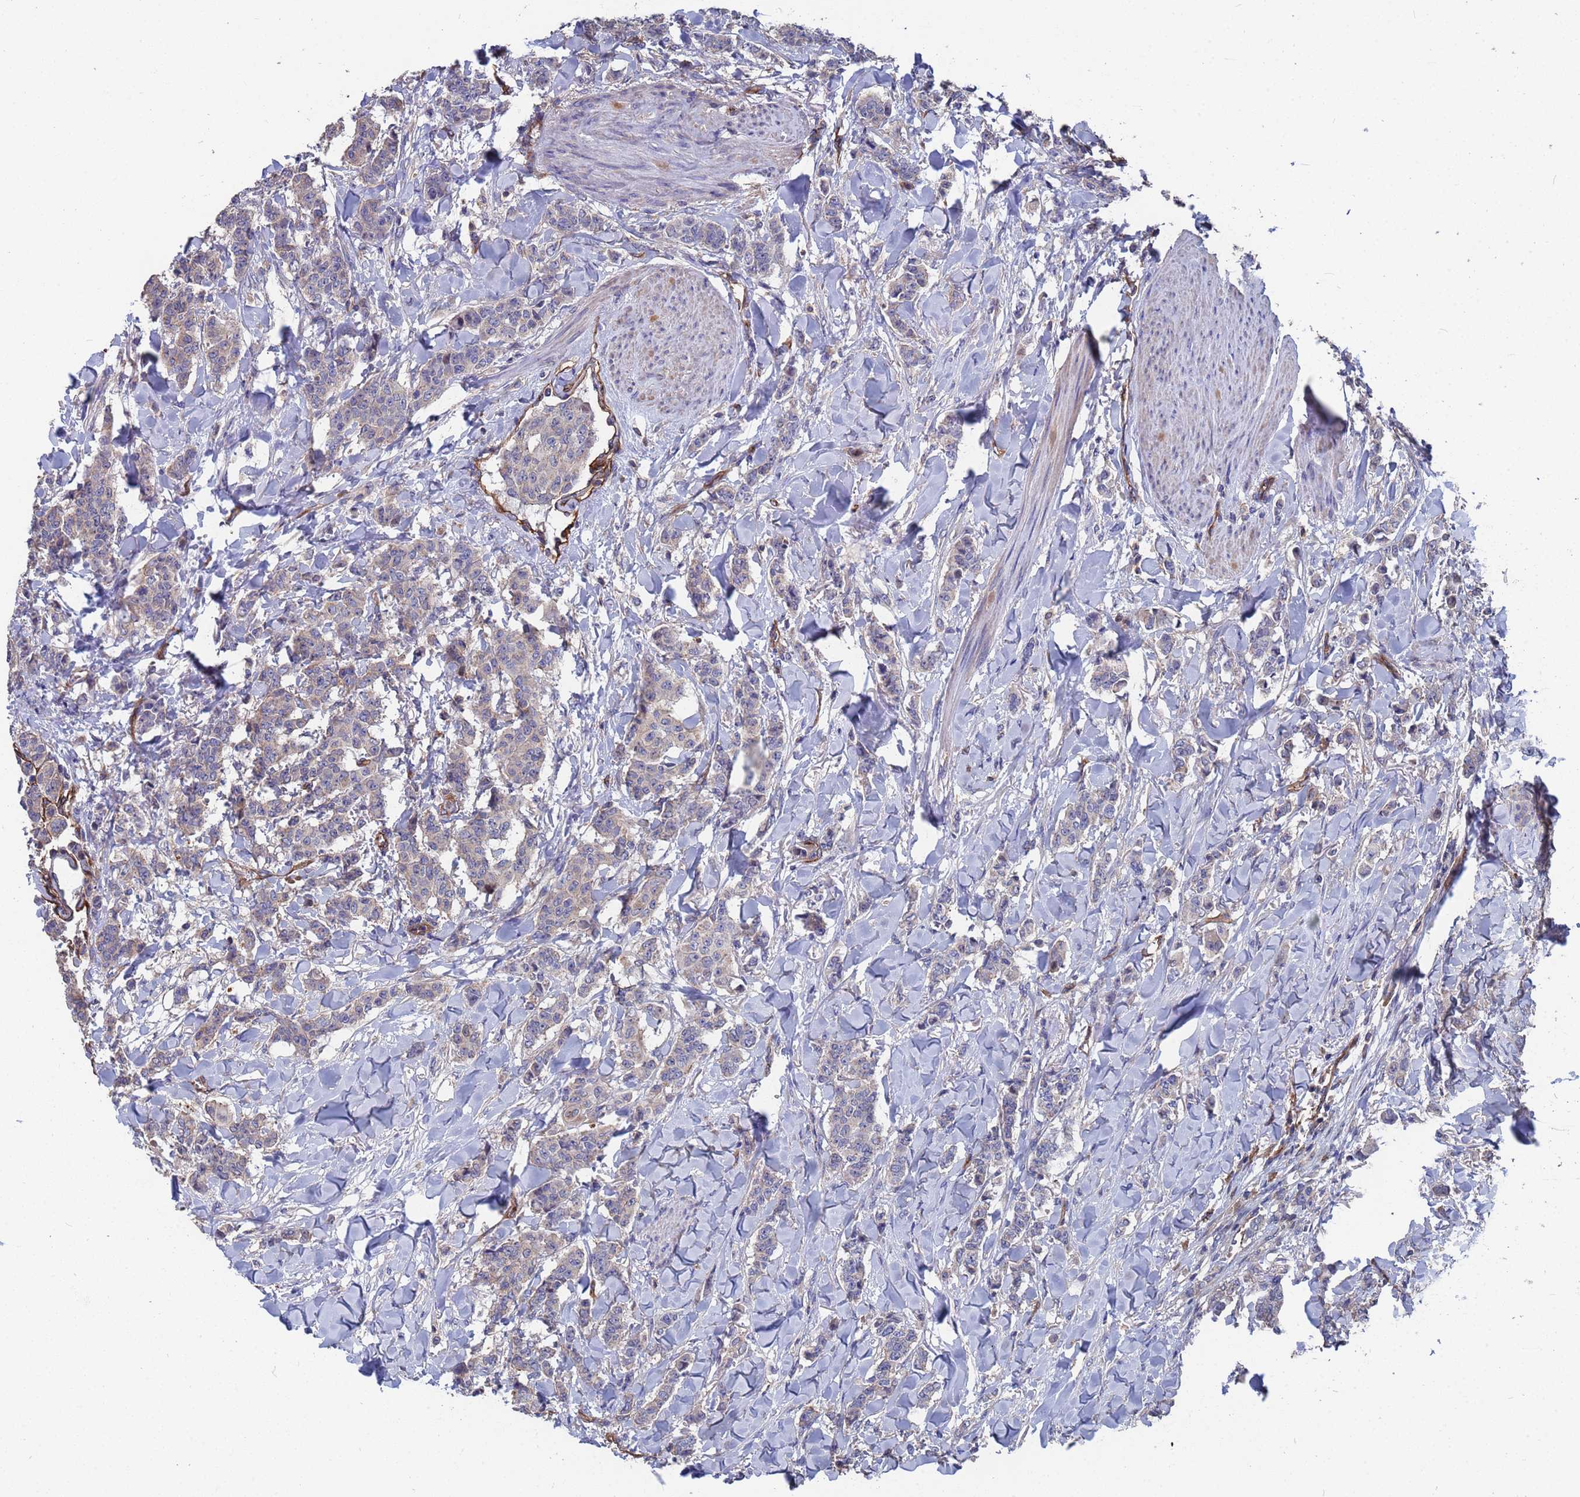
{"staining": {"intensity": "negative", "quantity": "none", "location": "none"}, "tissue": "breast cancer", "cell_type": "Tumor cells", "image_type": "cancer", "snomed": [{"axis": "morphology", "description": "Duct carcinoma"}, {"axis": "topography", "description": "Breast"}], "caption": "The image displays no significant positivity in tumor cells of breast cancer.", "gene": "NDUFAF6", "patient": {"sex": "female", "age": 40}}